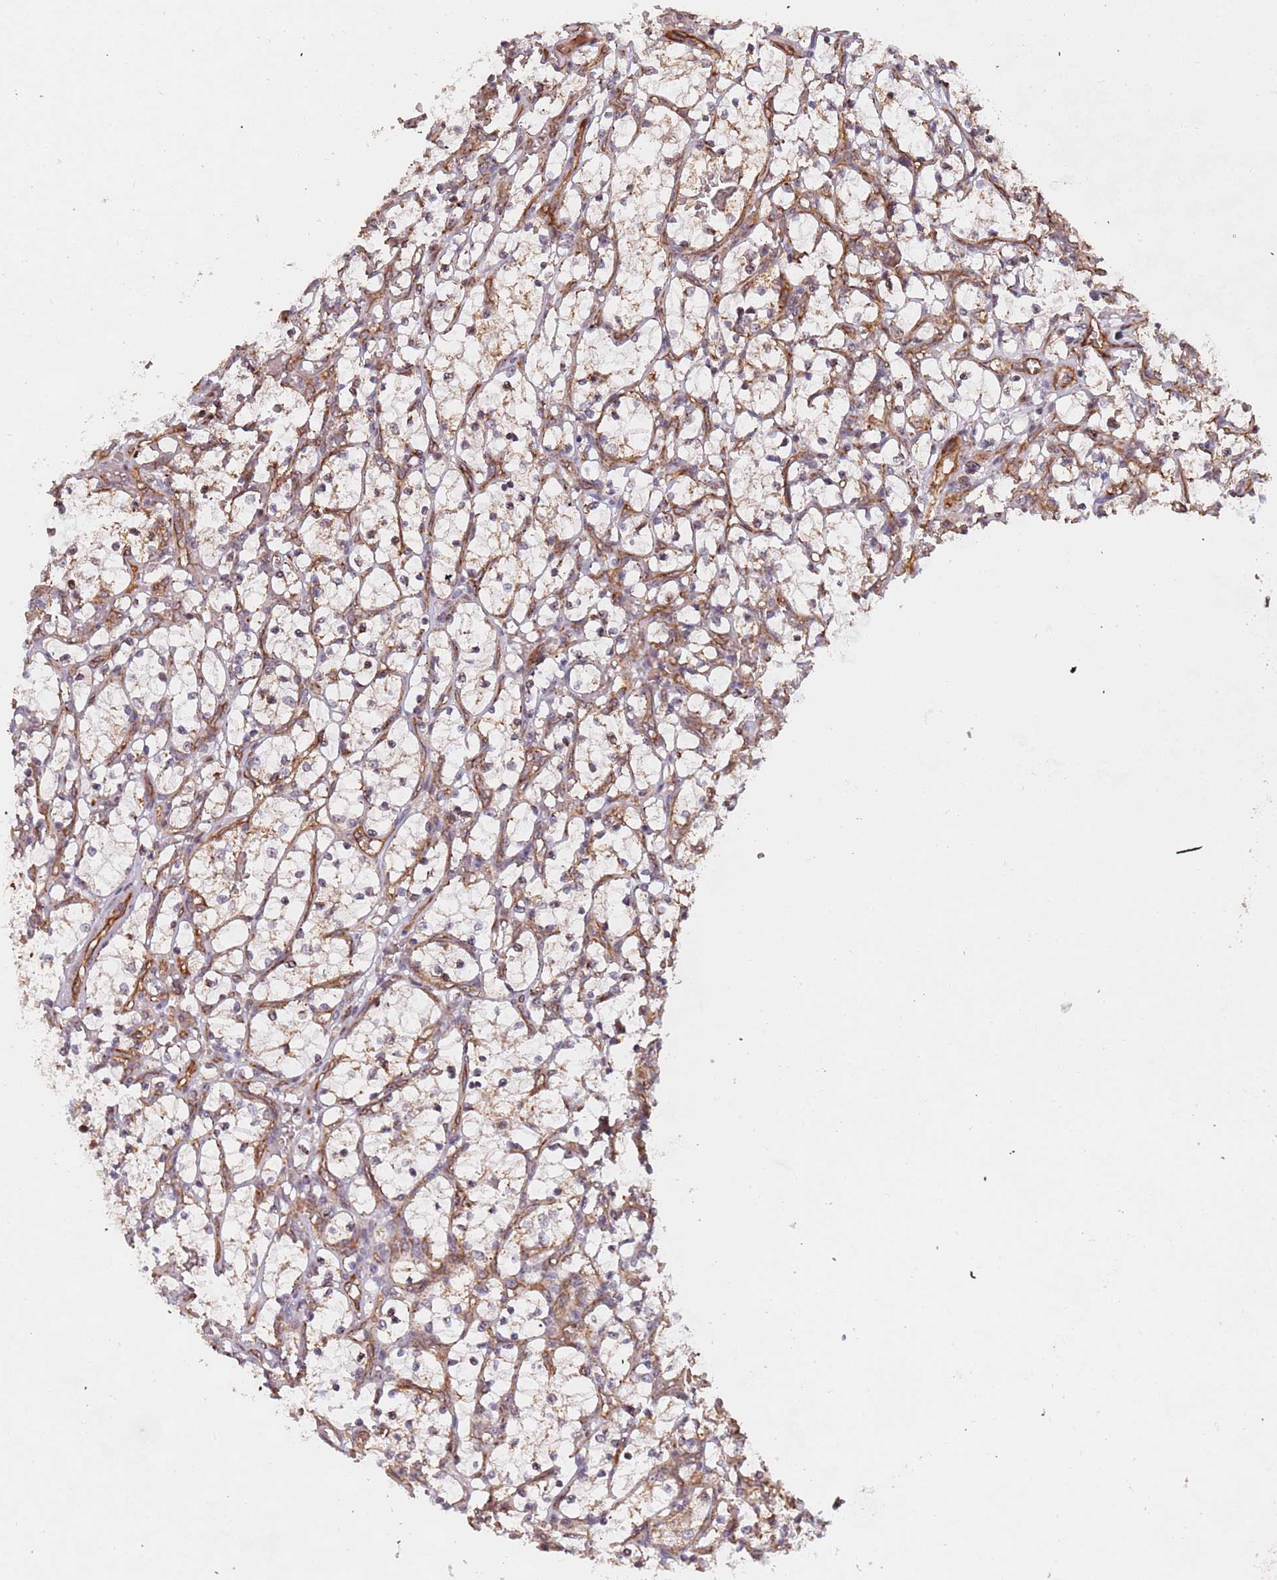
{"staining": {"intensity": "moderate", "quantity": "25%-75%", "location": "cytoplasmic/membranous"}, "tissue": "renal cancer", "cell_type": "Tumor cells", "image_type": "cancer", "snomed": [{"axis": "morphology", "description": "Adenocarcinoma, NOS"}, {"axis": "topography", "description": "Kidney"}], "caption": "Adenocarcinoma (renal) stained with IHC shows moderate cytoplasmic/membranous expression in approximately 25%-75% of tumor cells.", "gene": "DCHS1", "patient": {"sex": "female", "age": 69}}